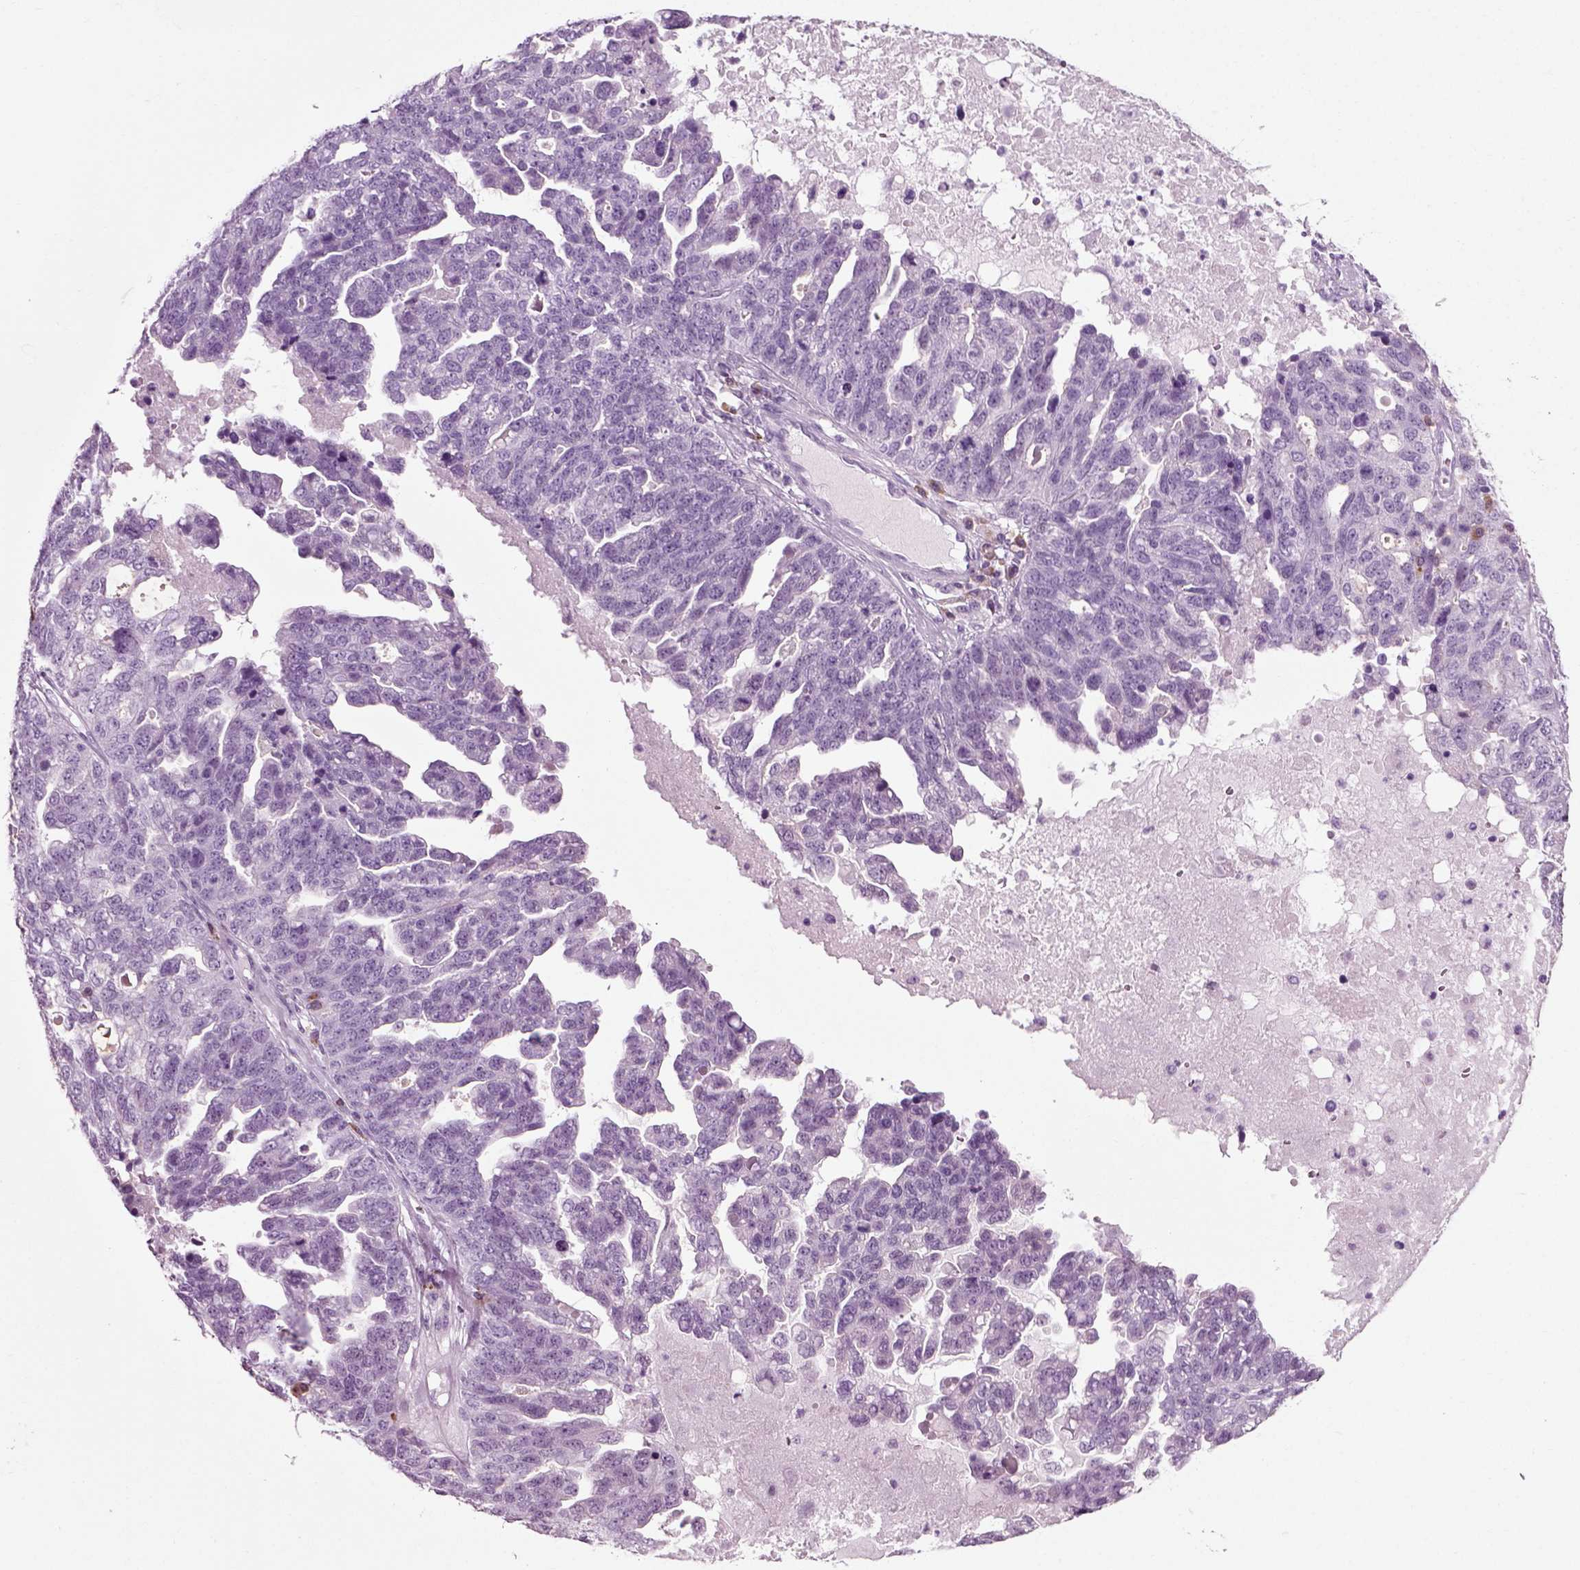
{"staining": {"intensity": "negative", "quantity": "none", "location": "none"}, "tissue": "ovarian cancer", "cell_type": "Tumor cells", "image_type": "cancer", "snomed": [{"axis": "morphology", "description": "Cystadenocarcinoma, serous, NOS"}, {"axis": "topography", "description": "Ovary"}], "caption": "DAB (3,3'-diaminobenzidine) immunohistochemical staining of ovarian cancer (serous cystadenocarcinoma) demonstrates no significant expression in tumor cells. (DAB (3,3'-diaminobenzidine) immunohistochemistry (IHC), high magnification).", "gene": "SLC26A8", "patient": {"sex": "female", "age": 71}}